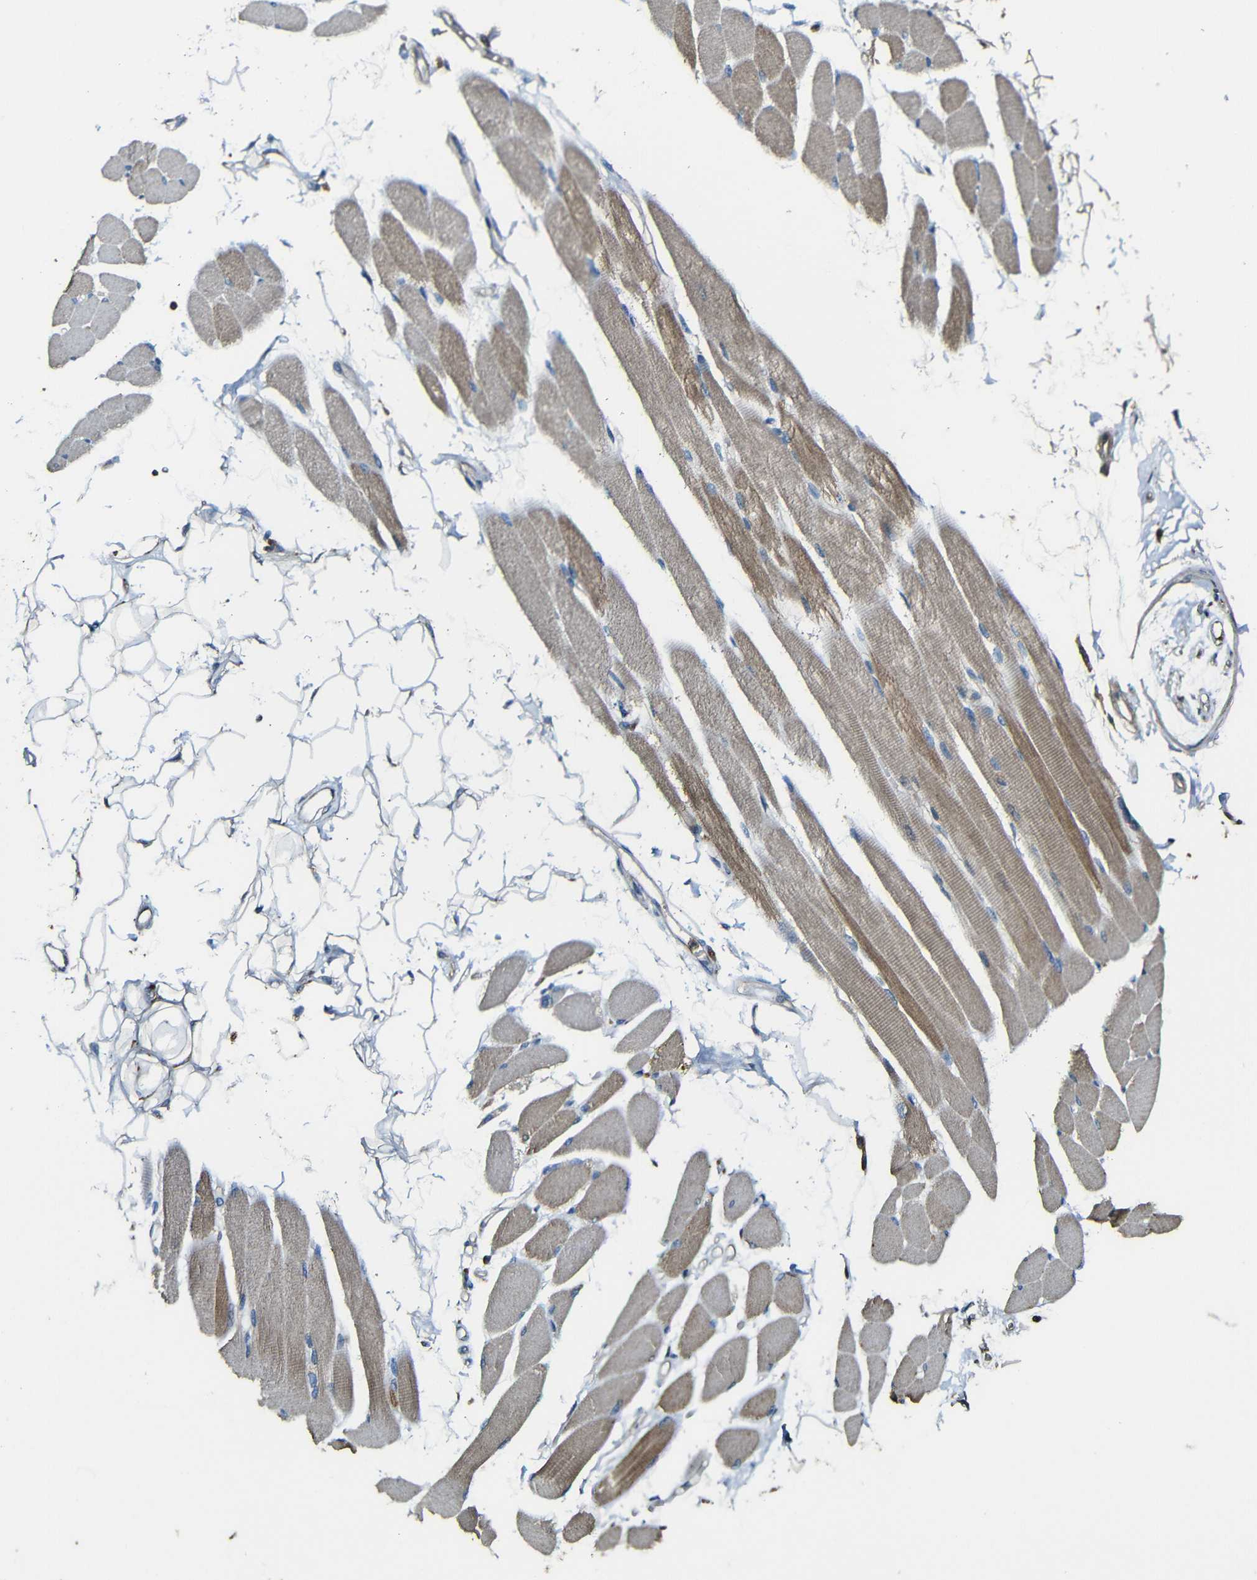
{"staining": {"intensity": "weak", "quantity": ">75%", "location": "cytoplasmic/membranous"}, "tissue": "skeletal muscle", "cell_type": "Myocytes", "image_type": "normal", "snomed": [{"axis": "morphology", "description": "Normal tissue, NOS"}, {"axis": "topography", "description": "Skeletal muscle"}, {"axis": "topography", "description": "Oral tissue"}, {"axis": "topography", "description": "Peripheral nerve tissue"}], "caption": "Immunohistochemistry (IHC) histopathology image of benign skeletal muscle: human skeletal muscle stained using immunohistochemistry exhibits low levels of weak protein expression localized specifically in the cytoplasmic/membranous of myocytes, appearing as a cytoplasmic/membranous brown color.", "gene": "CASP8", "patient": {"sex": "female", "age": 84}}